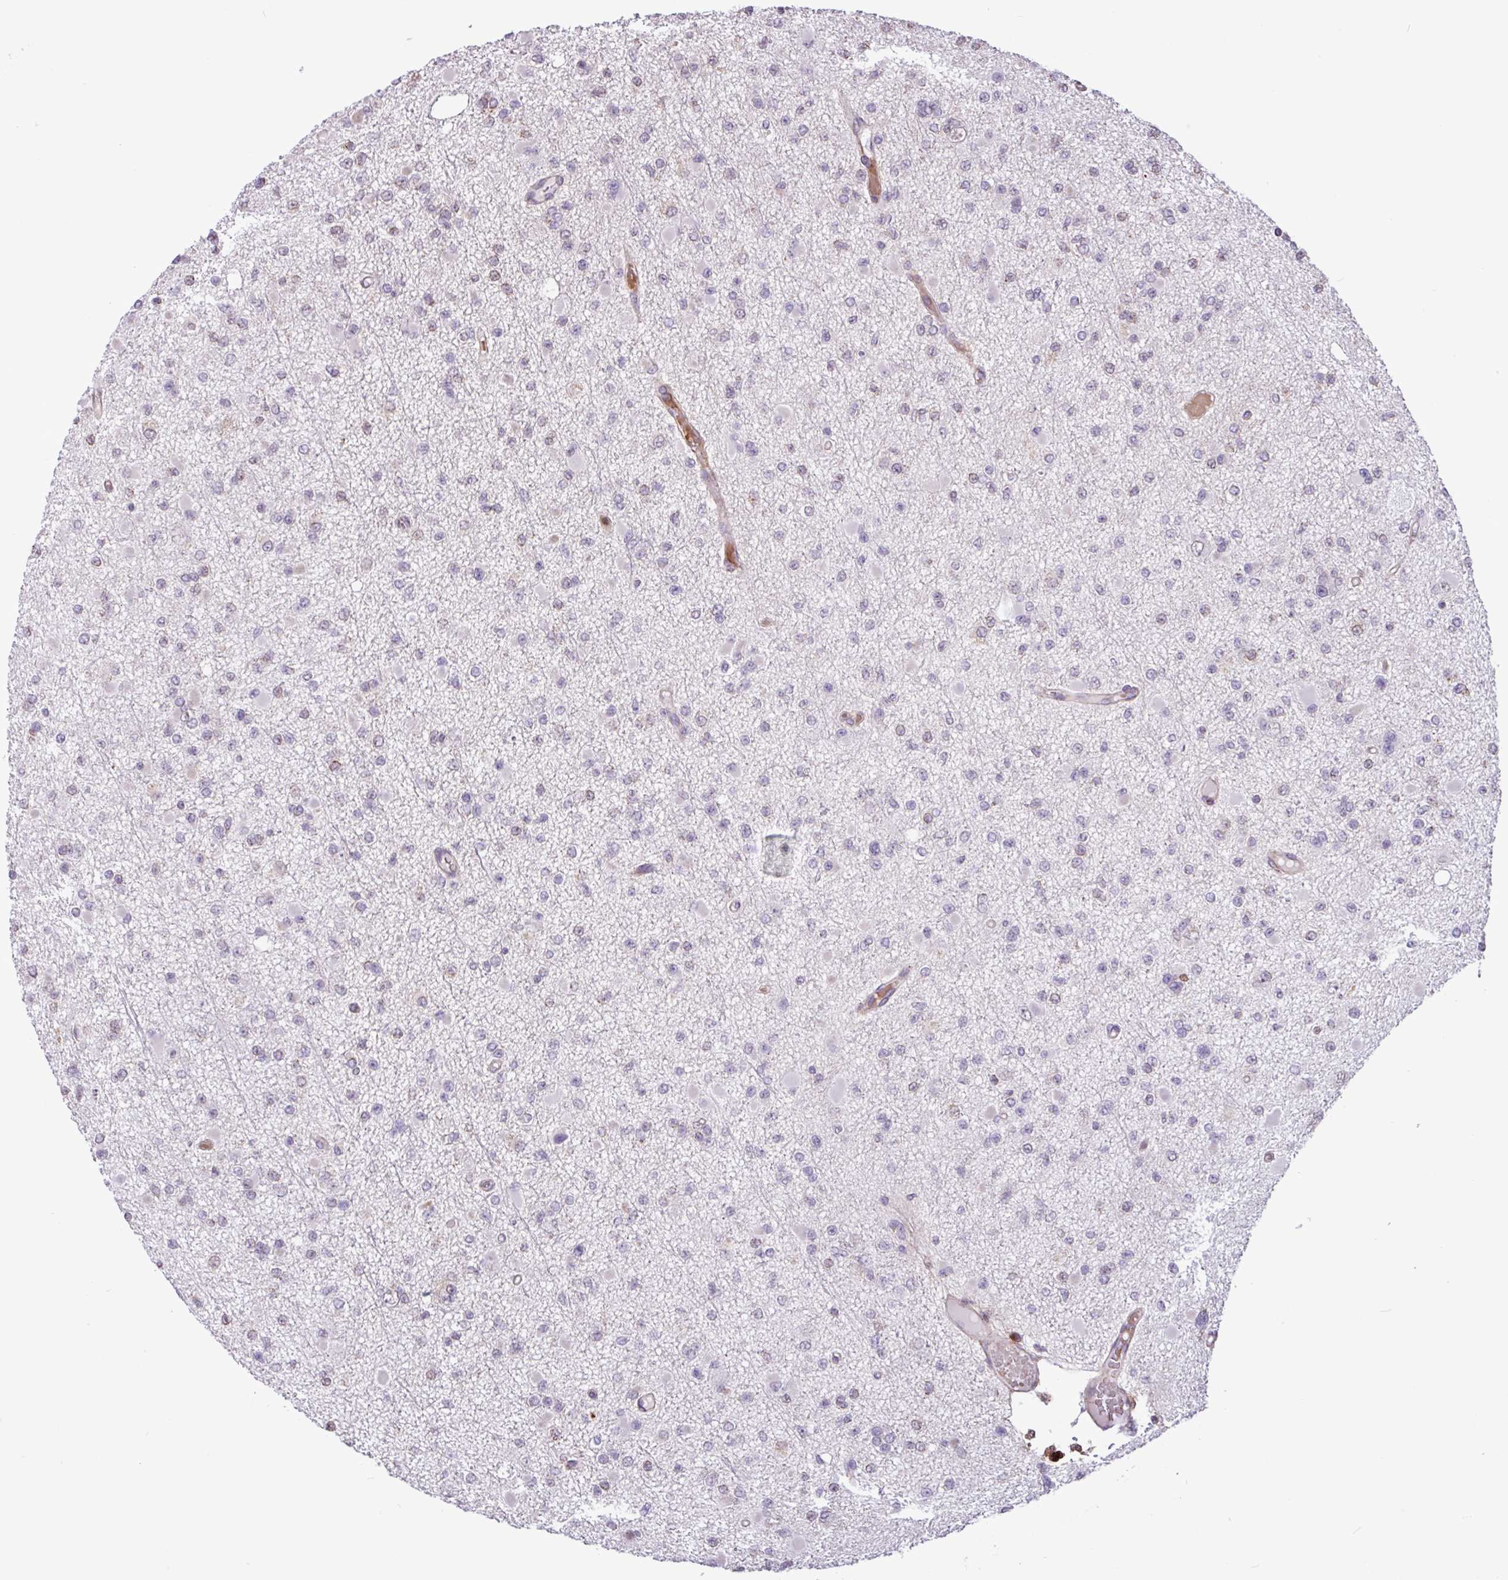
{"staining": {"intensity": "negative", "quantity": "none", "location": "none"}, "tissue": "glioma", "cell_type": "Tumor cells", "image_type": "cancer", "snomed": [{"axis": "morphology", "description": "Glioma, malignant, Low grade"}, {"axis": "topography", "description": "Brain"}], "caption": "IHC photomicrograph of human malignant low-grade glioma stained for a protein (brown), which reveals no positivity in tumor cells.", "gene": "CHST11", "patient": {"sex": "female", "age": 22}}